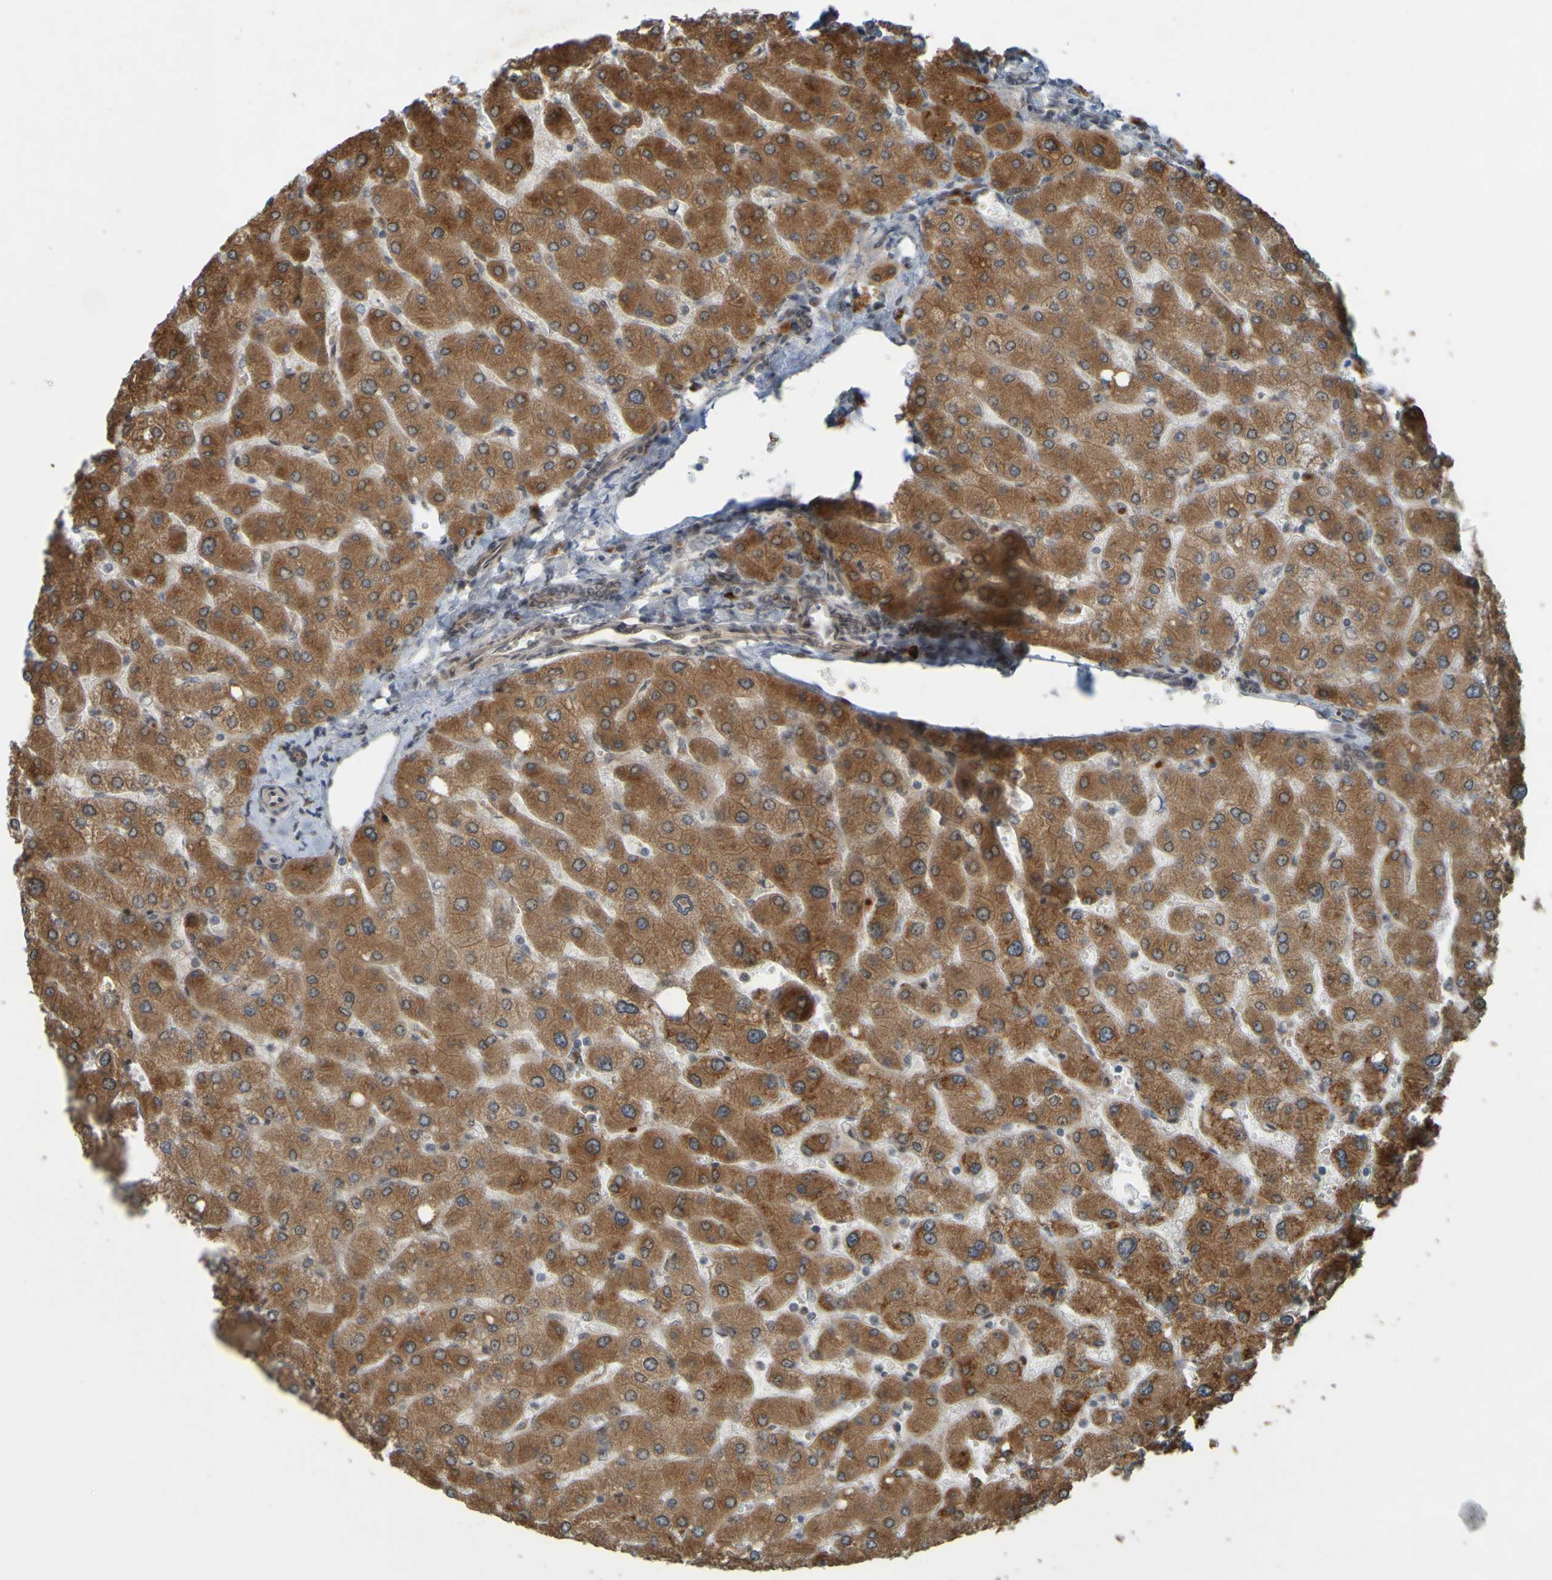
{"staining": {"intensity": "negative", "quantity": "none", "location": "none"}, "tissue": "liver", "cell_type": "Cholangiocytes", "image_type": "normal", "snomed": [{"axis": "morphology", "description": "Normal tissue, NOS"}, {"axis": "topography", "description": "Liver"}], "caption": "Immunohistochemical staining of benign liver displays no significant expression in cholangiocytes. (Stains: DAB (3,3'-diaminobenzidine) immunohistochemistry with hematoxylin counter stain, Microscopy: brightfield microscopy at high magnification).", "gene": "MCPH1", "patient": {"sex": "male", "age": 55}}